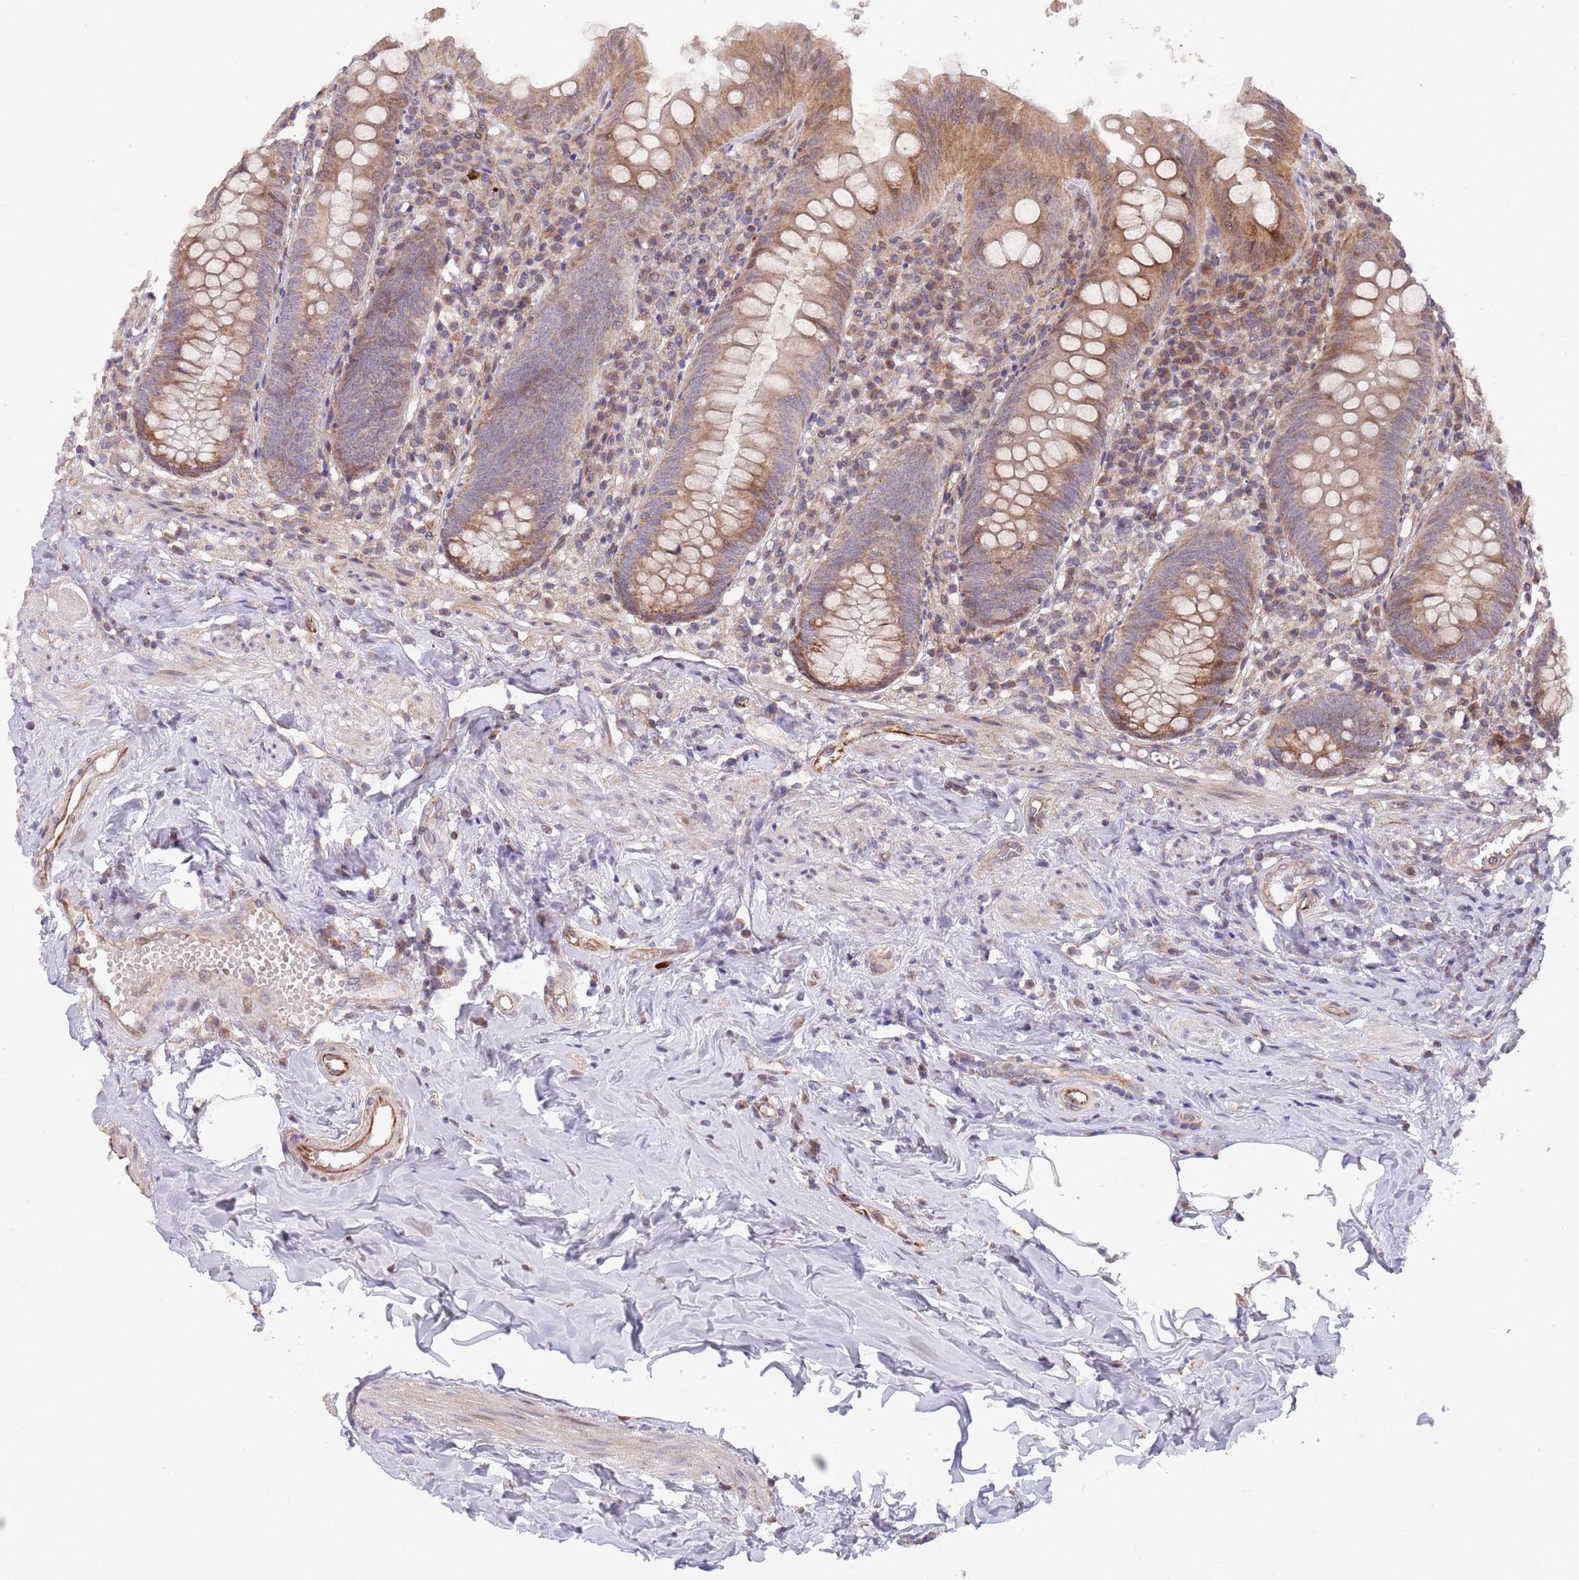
{"staining": {"intensity": "moderate", "quantity": ">75%", "location": "cytoplasmic/membranous,nuclear"}, "tissue": "appendix", "cell_type": "Glandular cells", "image_type": "normal", "snomed": [{"axis": "morphology", "description": "Normal tissue, NOS"}, {"axis": "topography", "description": "Appendix"}], "caption": "Protein expression analysis of unremarkable human appendix reveals moderate cytoplasmic/membranous,nuclear staining in approximately >75% of glandular cells. The protein is stained brown, and the nuclei are stained in blue (DAB IHC with brightfield microscopy, high magnification).", "gene": "CHD9", "patient": {"sex": "female", "age": 54}}